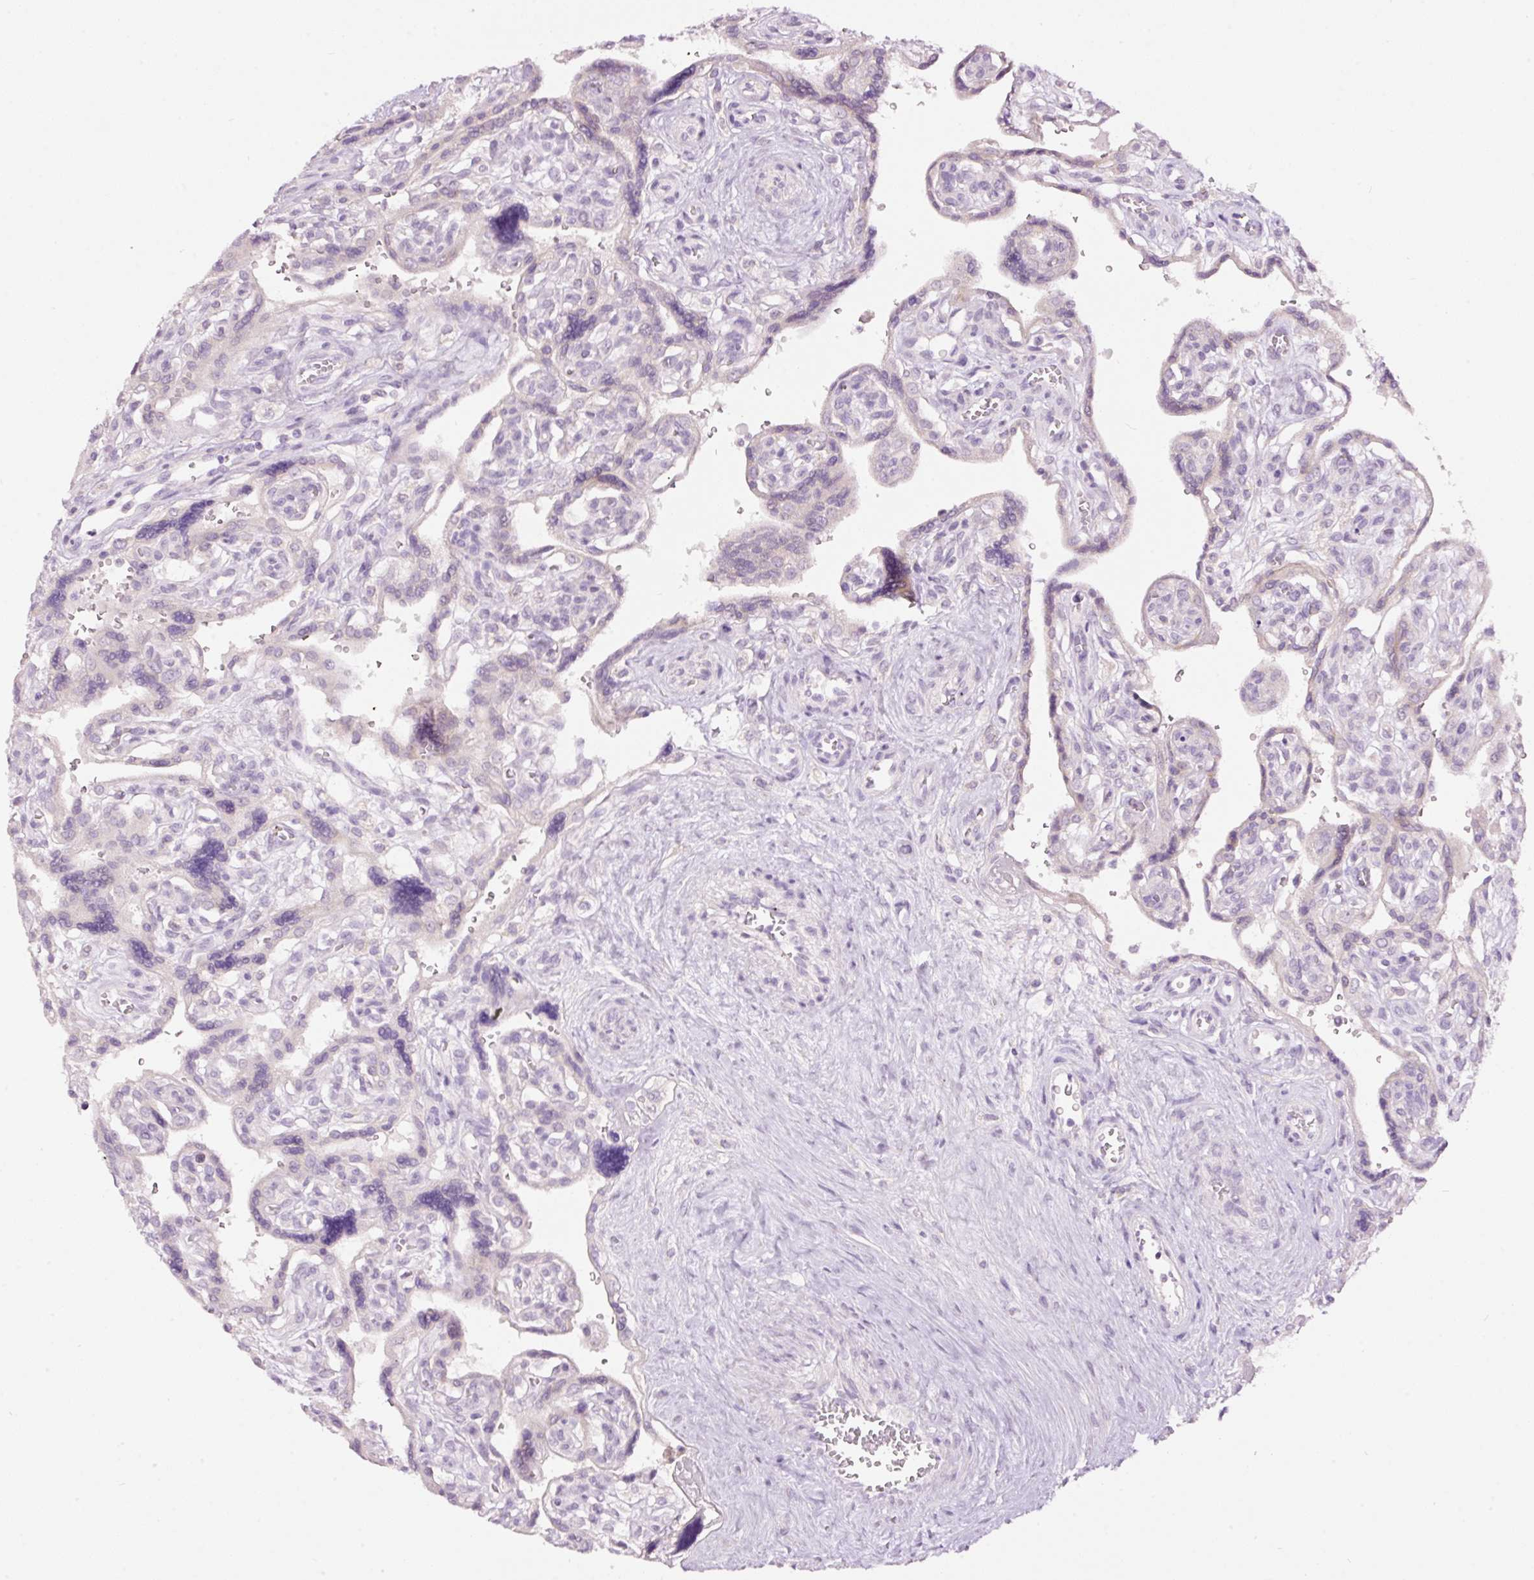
{"staining": {"intensity": "negative", "quantity": "none", "location": "none"}, "tissue": "placenta", "cell_type": "Decidual cells", "image_type": "normal", "snomed": [{"axis": "morphology", "description": "Normal tissue, NOS"}, {"axis": "topography", "description": "Placenta"}], "caption": "The IHC image has no significant positivity in decidual cells of placenta. Nuclei are stained in blue.", "gene": "RSPO2", "patient": {"sex": "female", "age": 39}}